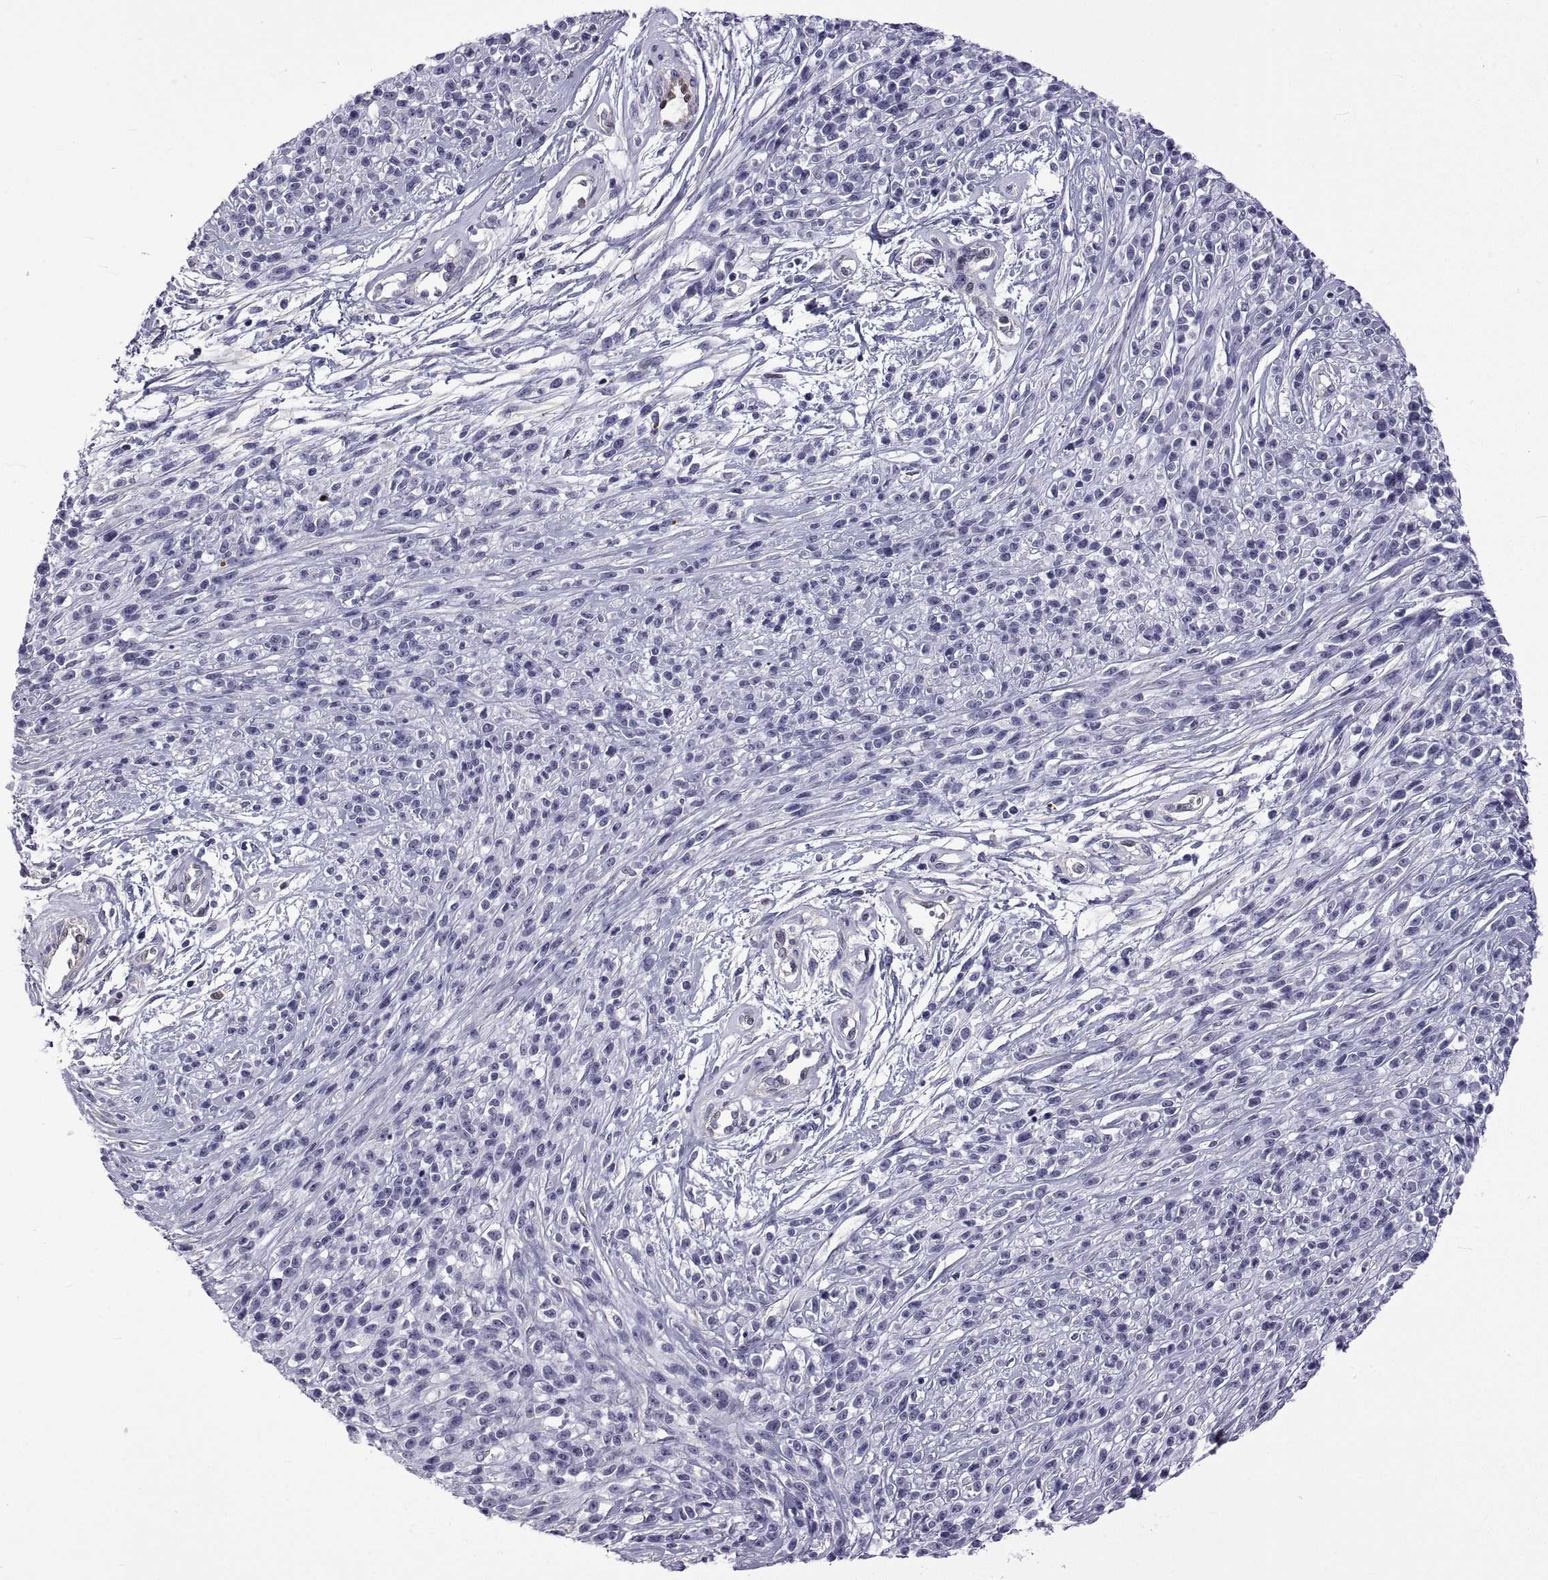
{"staining": {"intensity": "negative", "quantity": "none", "location": "none"}, "tissue": "melanoma", "cell_type": "Tumor cells", "image_type": "cancer", "snomed": [{"axis": "morphology", "description": "Malignant melanoma, NOS"}, {"axis": "topography", "description": "Skin"}, {"axis": "topography", "description": "Skin of trunk"}], "caption": "This photomicrograph is of melanoma stained with IHC to label a protein in brown with the nuclei are counter-stained blue. There is no expression in tumor cells.", "gene": "LCN9", "patient": {"sex": "male", "age": 74}}